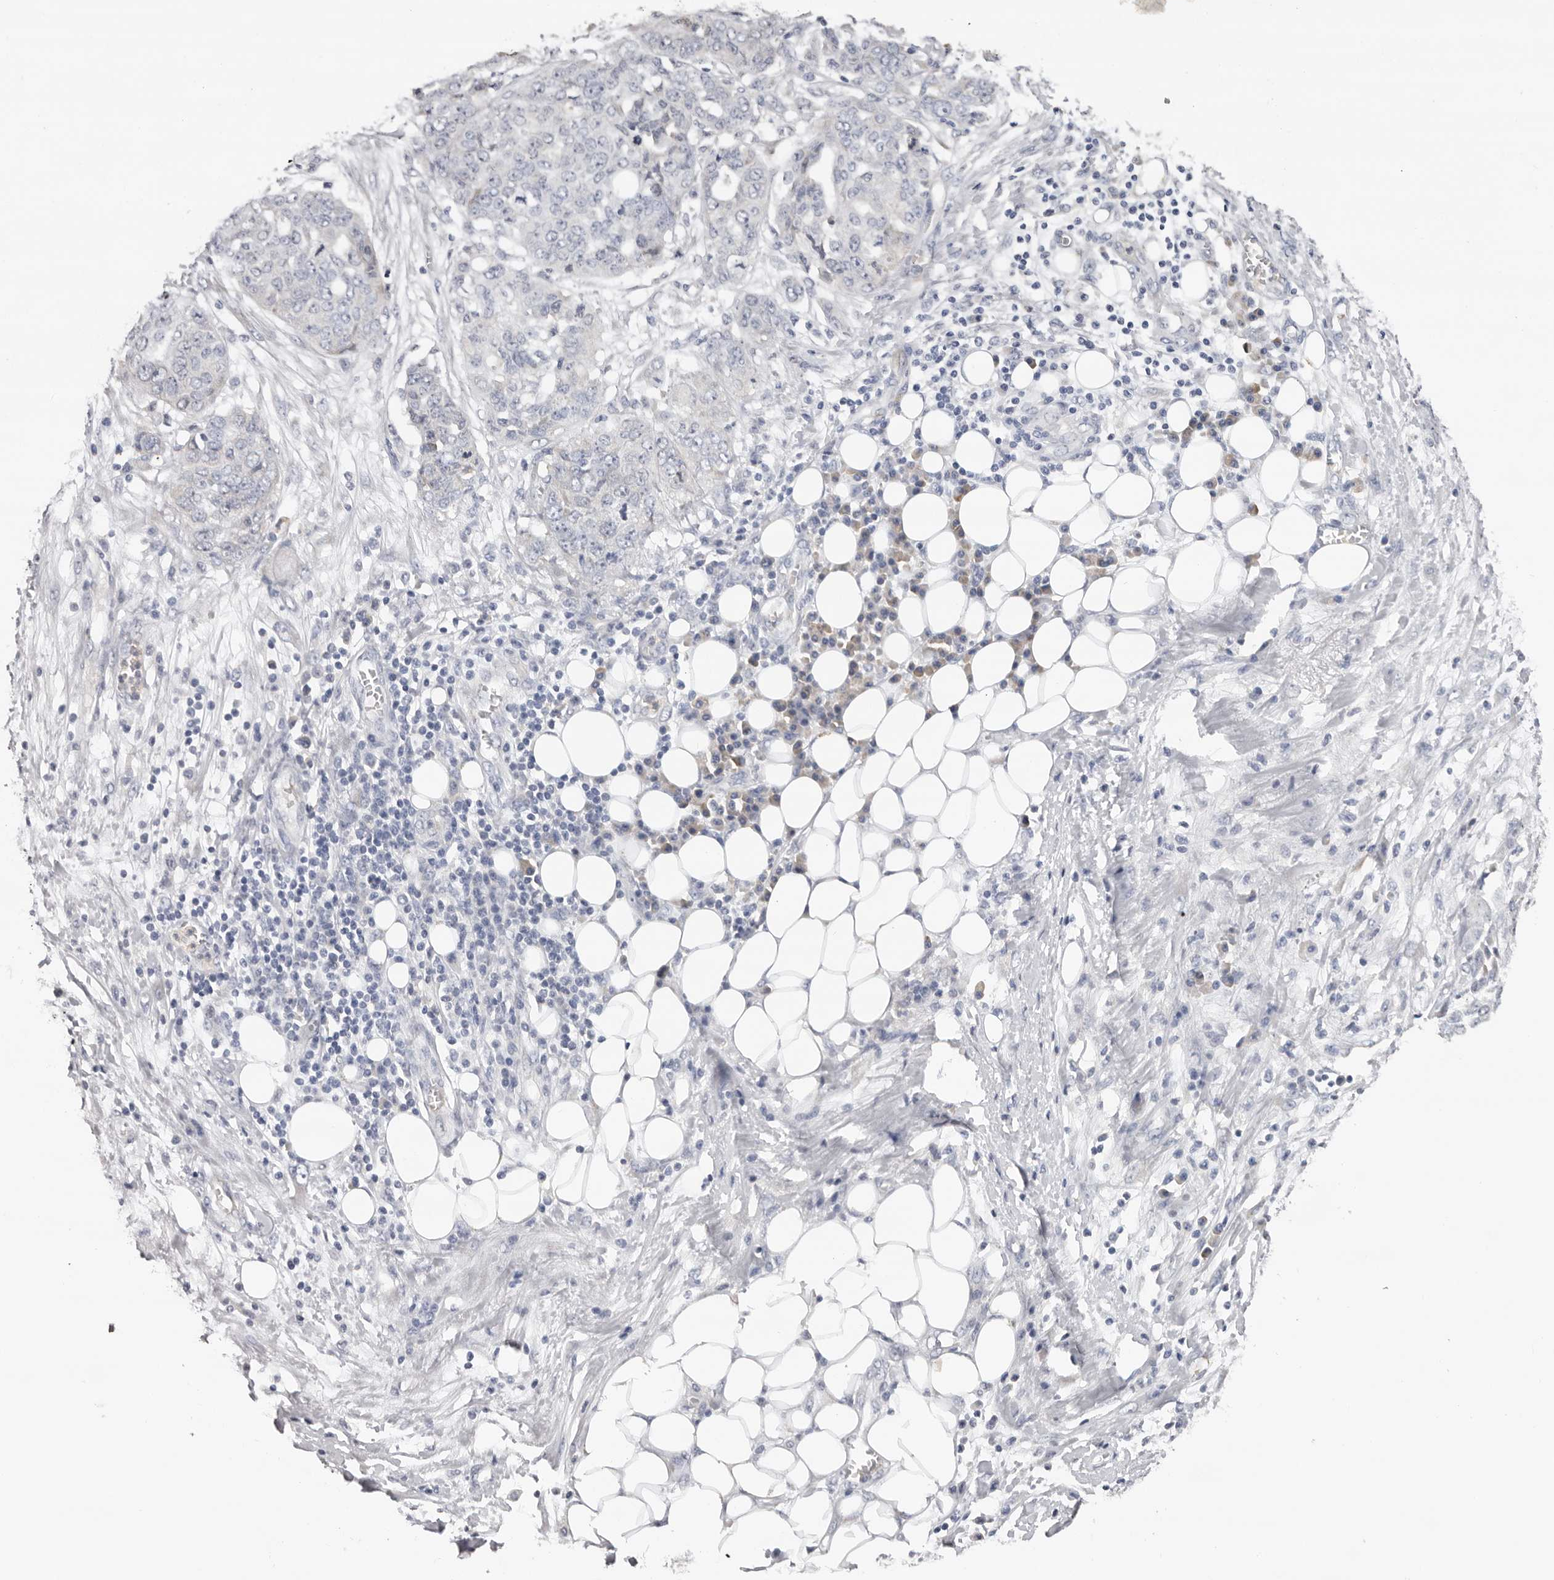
{"staining": {"intensity": "negative", "quantity": "none", "location": "none"}, "tissue": "ovarian cancer", "cell_type": "Tumor cells", "image_type": "cancer", "snomed": [{"axis": "morphology", "description": "Cystadenocarcinoma, serous, NOS"}, {"axis": "topography", "description": "Soft tissue"}, {"axis": "topography", "description": "Ovary"}], "caption": "Tumor cells are negative for brown protein staining in ovarian cancer (serous cystadenocarcinoma).", "gene": "KIF2B", "patient": {"sex": "female", "age": 57}}